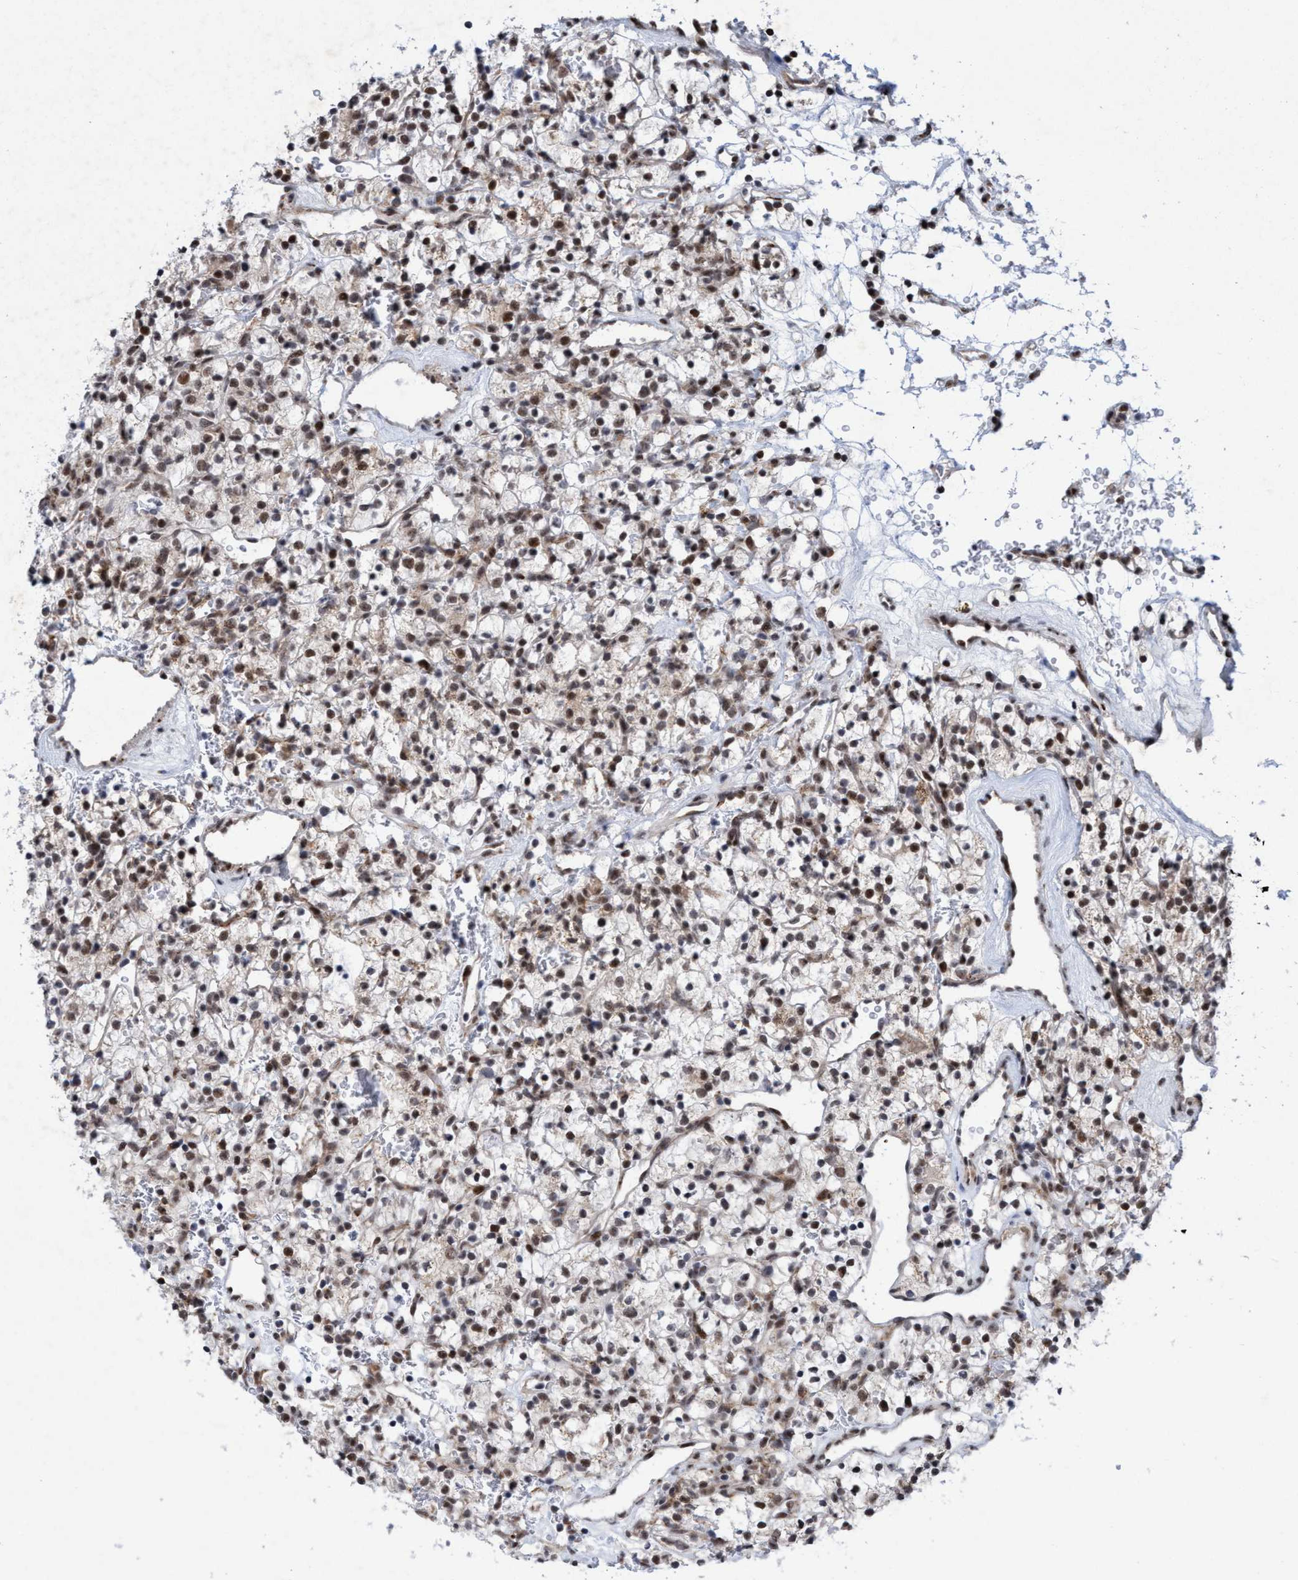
{"staining": {"intensity": "moderate", "quantity": ">75%", "location": "nuclear"}, "tissue": "renal cancer", "cell_type": "Tumor cells", "image_type": "cancer", "snomed": [{"axis": "morphology", "description": "Adenocarcinoma, NOS"}, {"axis": "topography", "description": "Kidney"}], "caption": "Immunohistochemistry image of adenocarcinoma (renal) stained for a protein (brown), which demonstrates medium levels of moderate nuclear expression in approximately >75% of tumor cells.", "gene": "GLT6D1", "patient": {"sex": "female", "age": 57}}